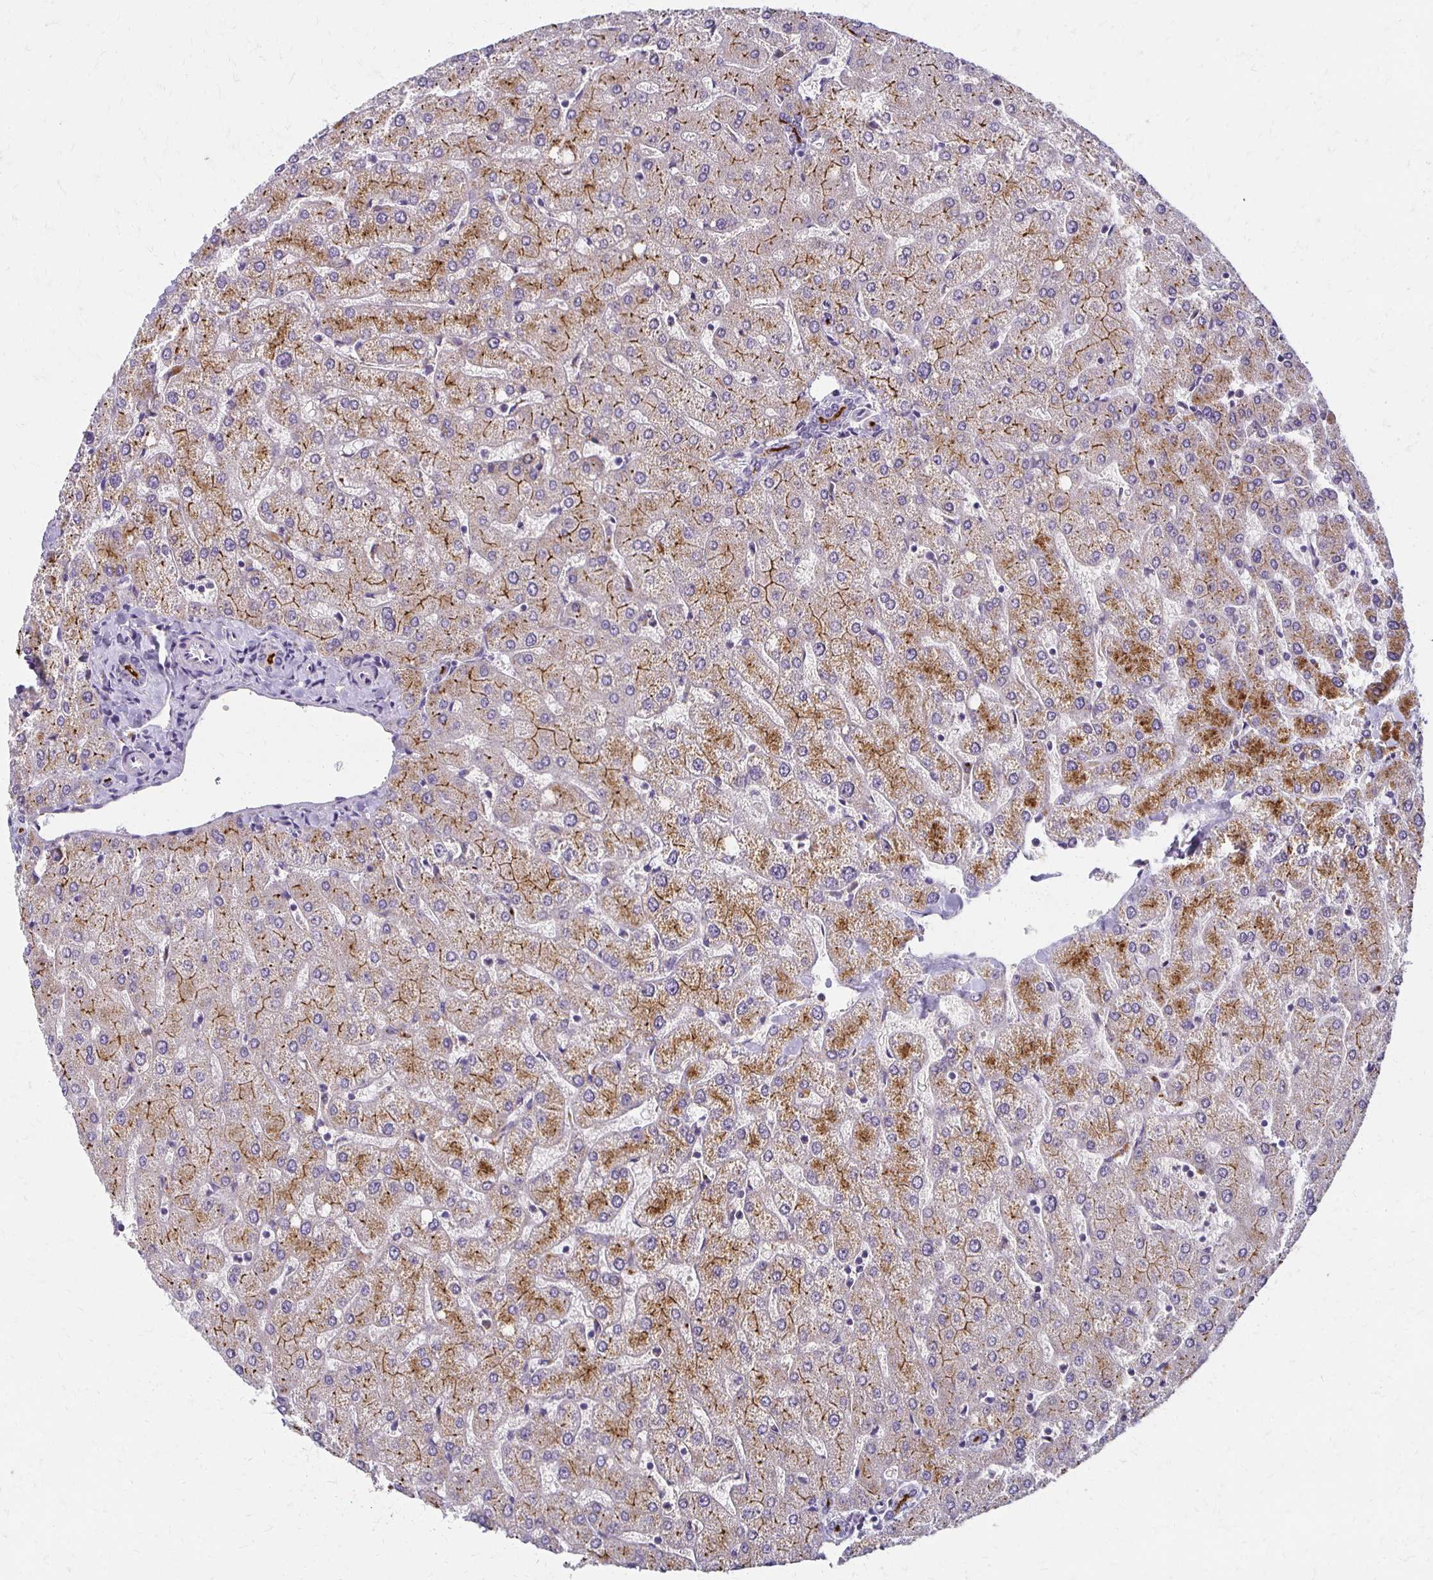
{"staining": {"intensity": "moderate", "quantity": "<25%", "location": "cytoplasmic/membranous"}, "tissue": "liver", "cell_type": "Cholangiocytes", "image_type": "normal", "snomed": [{"axis": "morphology", "description": "Normal tissue, NOS"}, {"axis": "topography", "description": "Liver"}], "caption": "High-power microscopy captured an IHC histopathology image of normal liver, revealing moderate cytoplasmic/membranous staining in about <25% of cholangiocytes. Immunohistochemistry (ihc) stains the protein in brown and the nuclei are stained blue.", "gene": "BBS12", "patient": {"sex": "female", "age": 54}}